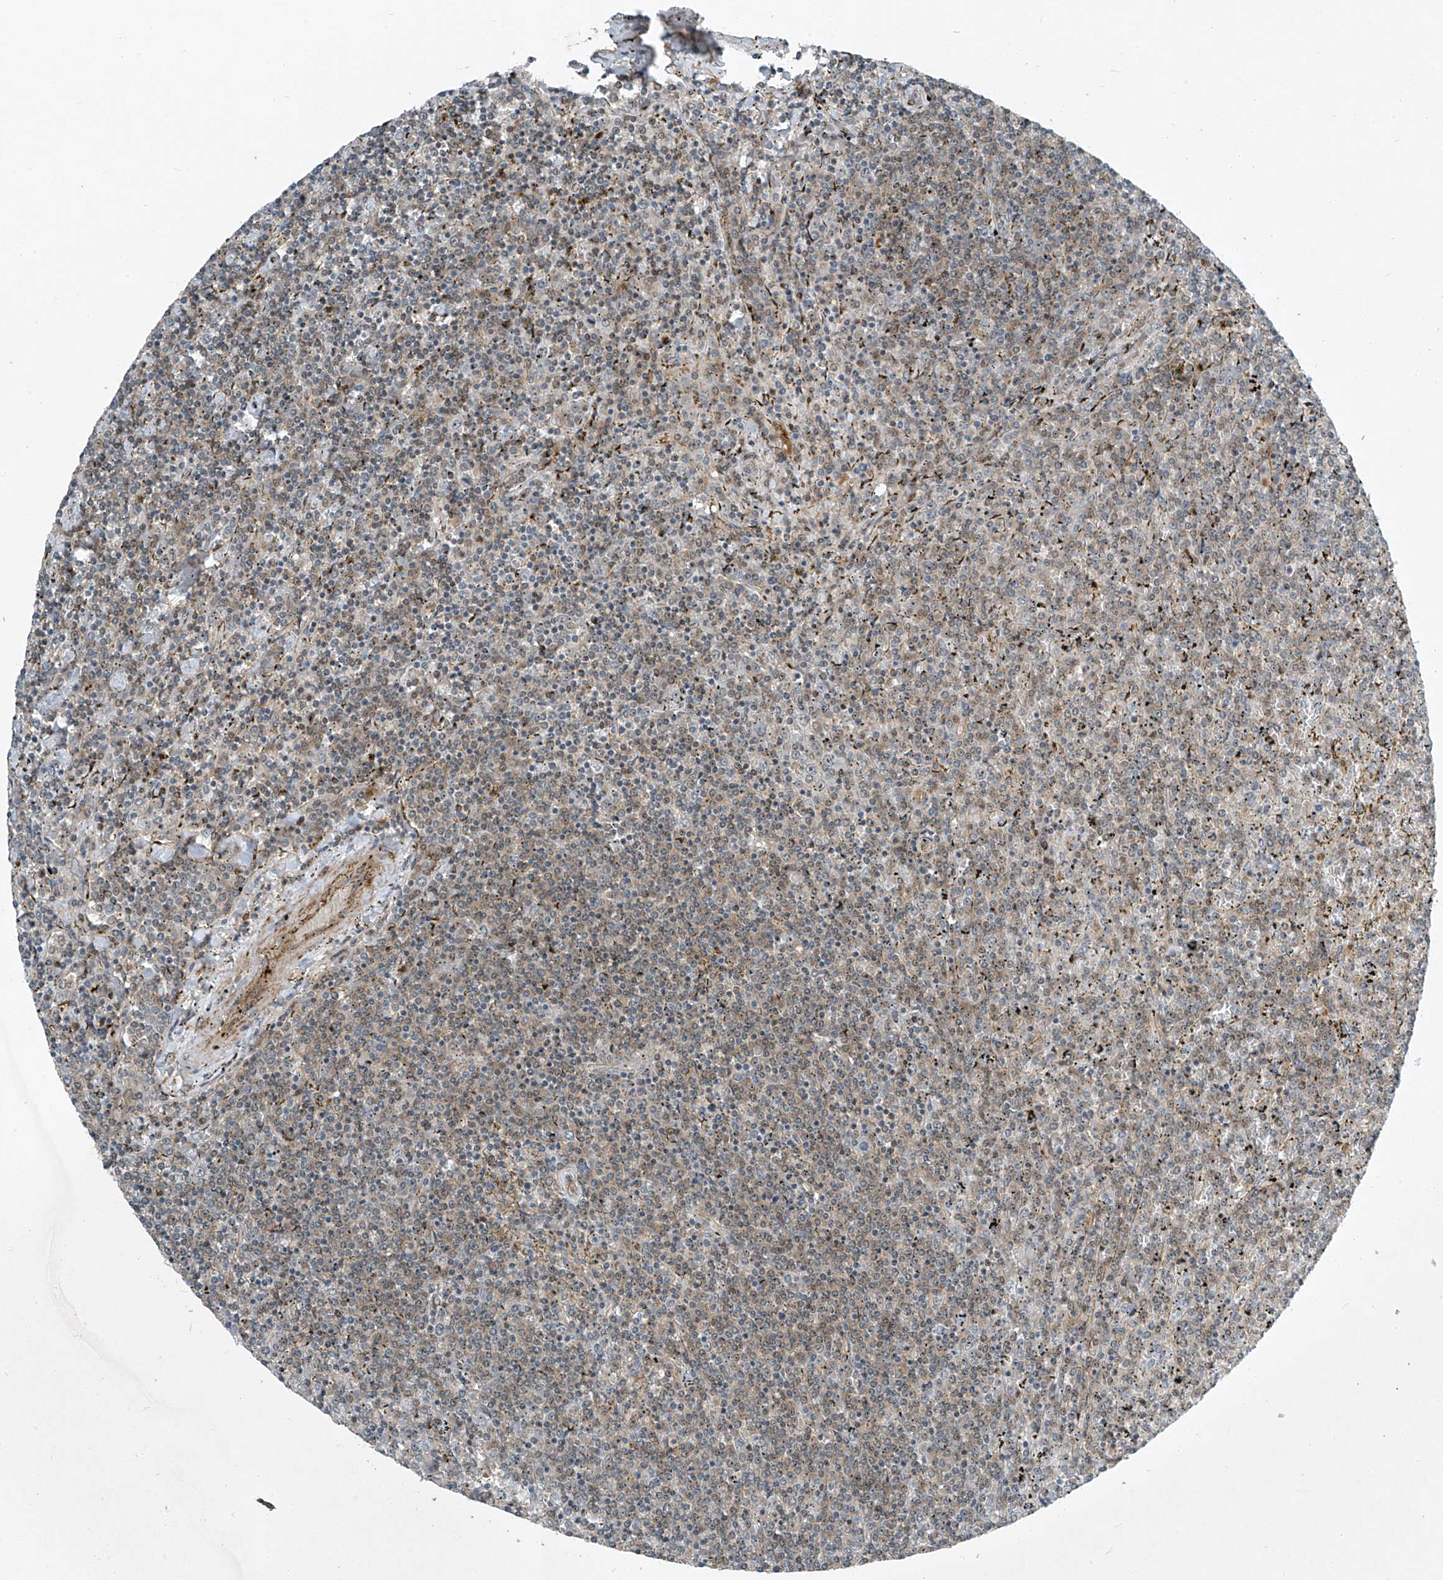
{"staining": {"intensity": "weak", "quantity": "<25%", "location": "cytoplasmic/membranous,nuclear"}, "tissue": "lymphoma", "cell_type": "Tumor cells", "image_type": "cancer", "snomed": [{"axis": "morphology", "description": "Malignant lymphoma, non-Hodgkin's type, Low grade"}, {"axis": "topography", "description": "Spleen"}], "caption": "Malignant lymphoma, non-Hodgkin's type (low-grade) stained for a protein using IHC displays no expression tumor cells.", "gene": "PPCS", "patient": {"sex": "female", "age": 19}}